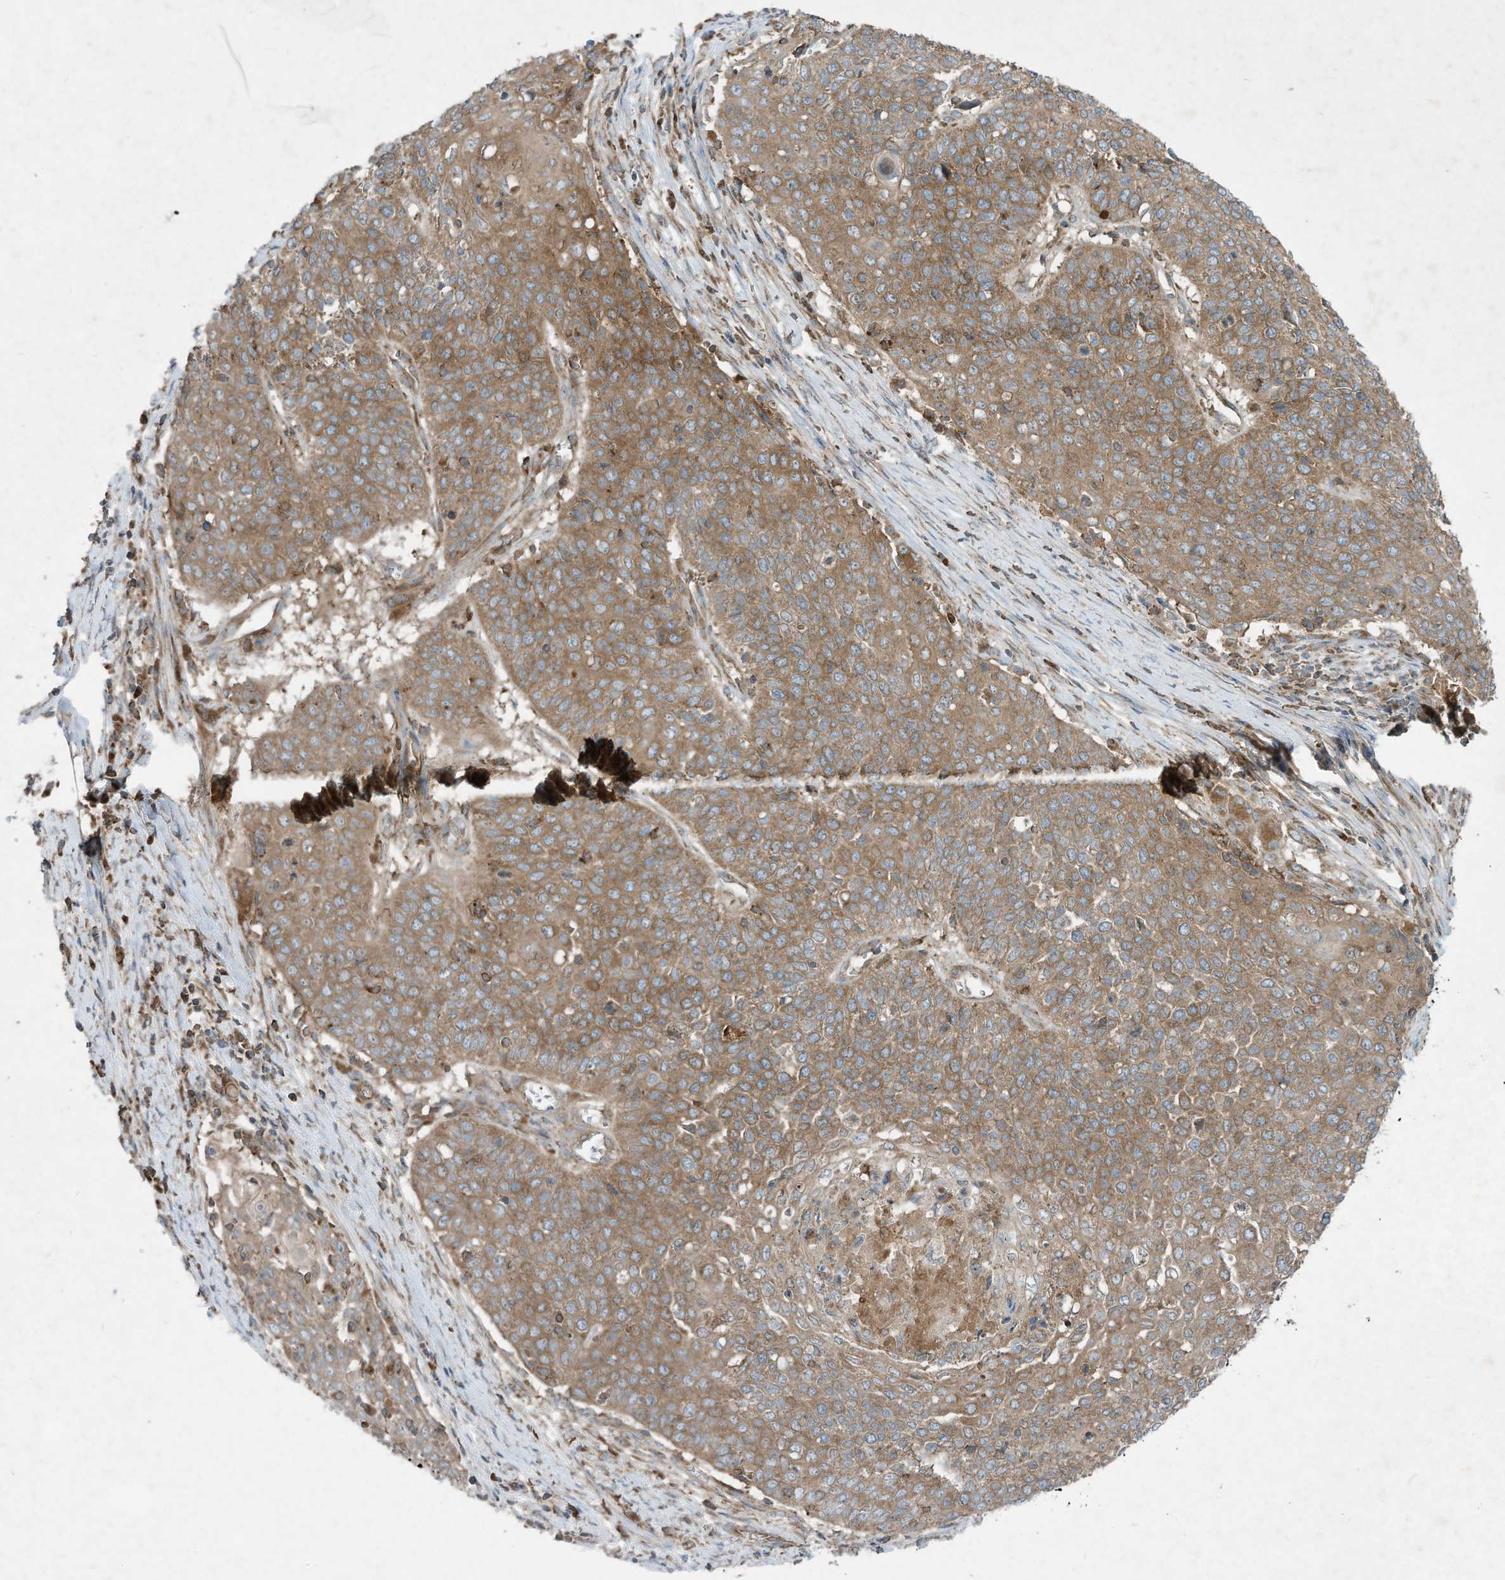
{"staining": {"intensity": "moderate", "quantity": ">75%", "location": "cytoplasmic/membranous"}, "tissue": "cervical cancer", "cell_type": "Tumor cells", "image_type": "cancer", "snomed": [{"axis": "morphology", "description": "Squamous cell carcinoma, NOS"}, {"axis": "topography", "description": "Cervix"}], "caption": "This micrograph displays cervical cancer (squamous cell carcinoma) stained with immunohistochemistry to label a protein in brown. The cytoplasmic/membranous of tumor cells show moderate positivity for the protein. Nuclei are counter-stained blue.", "gene": "SYNJ2", "patient": {"sex": "female", "age": 39}}